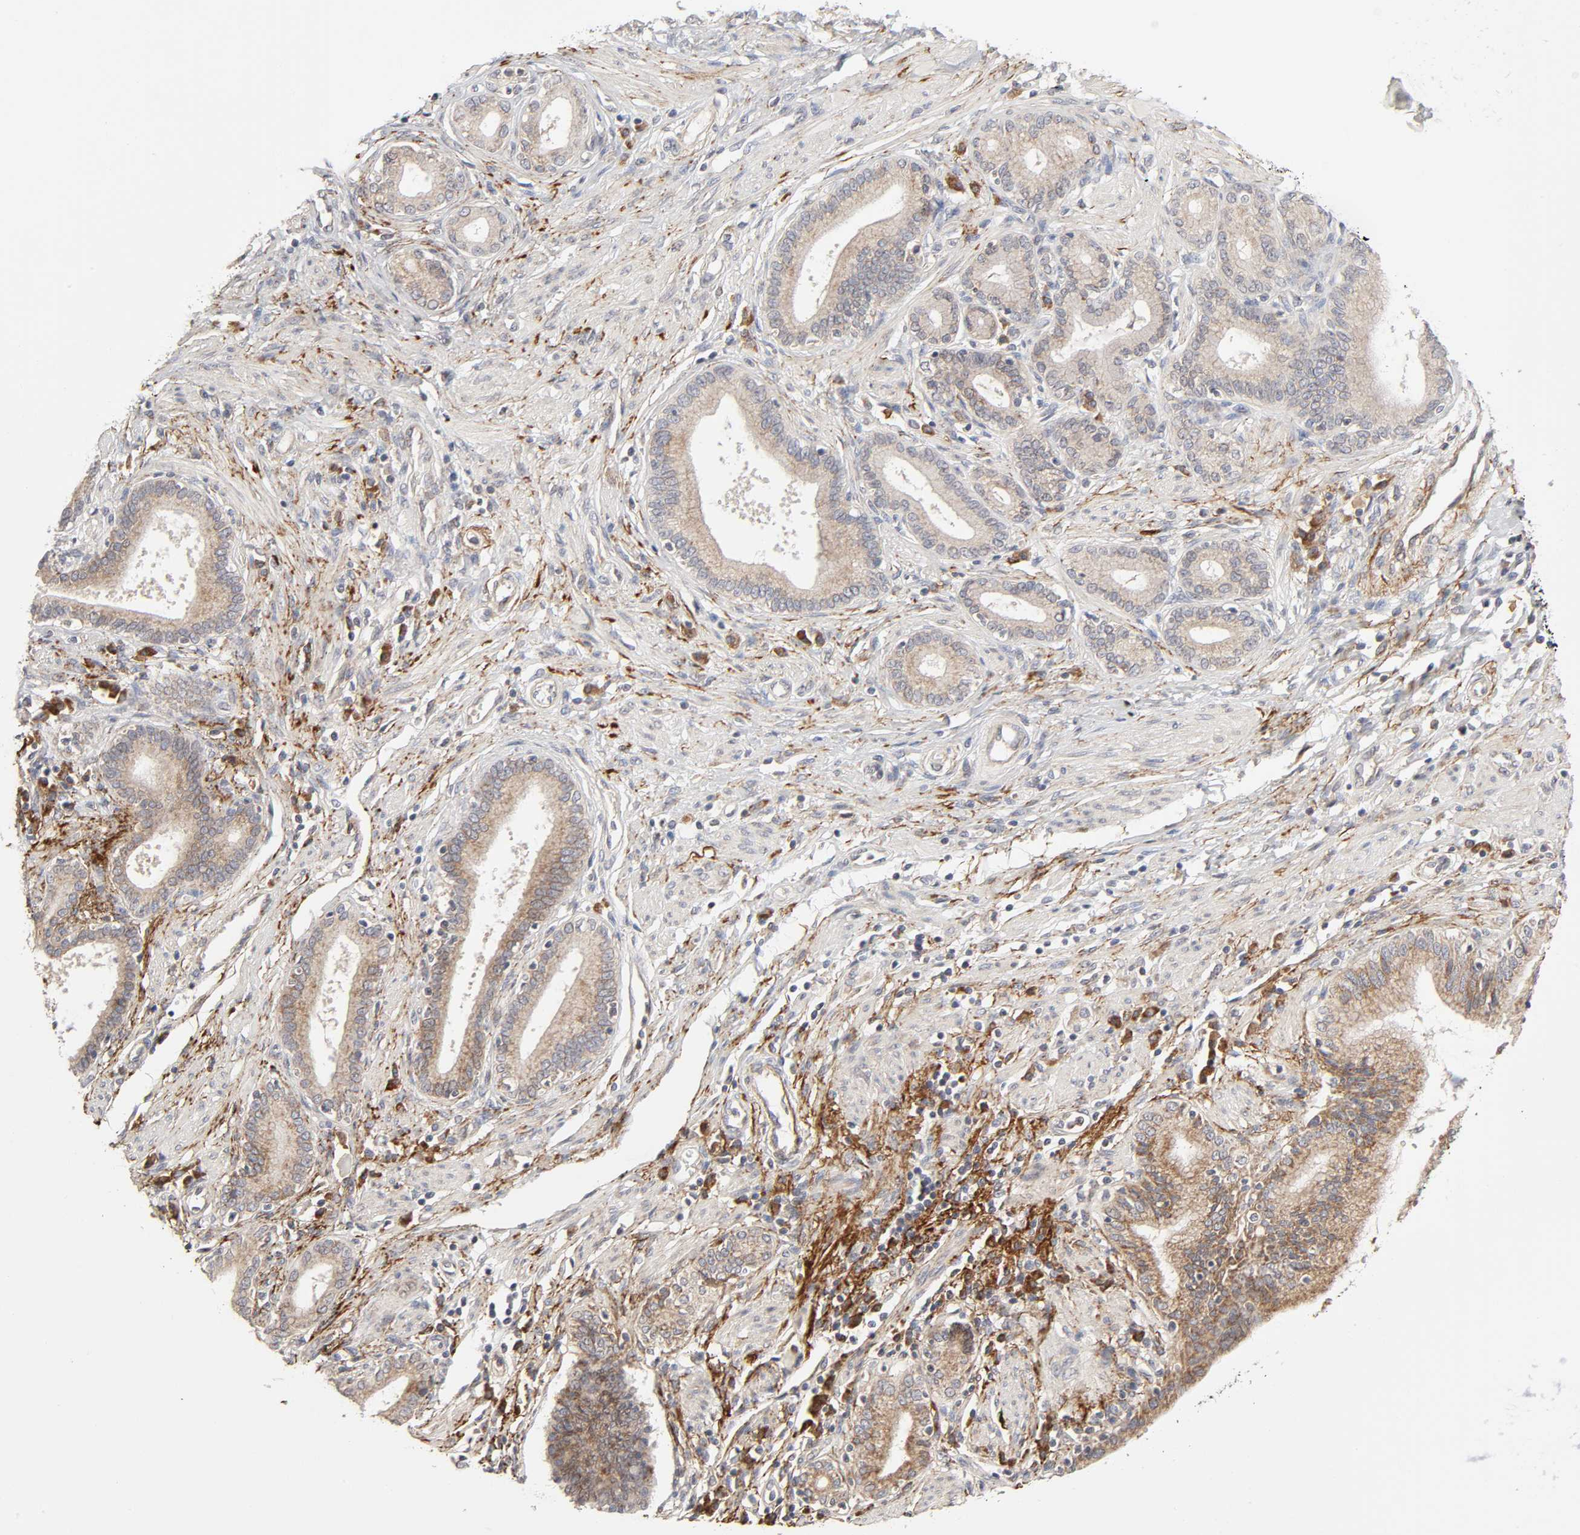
{"staining": {"intensity": "weak", "quantity": ">75%", "location": "cytoplasmic/membranous"}, "tissue": "pancreatic cancer", "cell_type": "Tumor cells", "image_type": "cancer", "snomed": [{"axis": "morphology", "description": "Adenocarcinoma, NOS"}, {"axis": "topography", "description": "Pancreas"}], "caption": "Immunohistochemical staining of human pancreatic cancer (adenocarcinoma) shows low levels of weak cytoplasmic/membranous protein expression in about >75% of tumor cells. The protein of interest is shown in brown color, while the nuclei are stained blue.", "gene": "IL4R", "patient": {"sex": "female", "age": 48}}